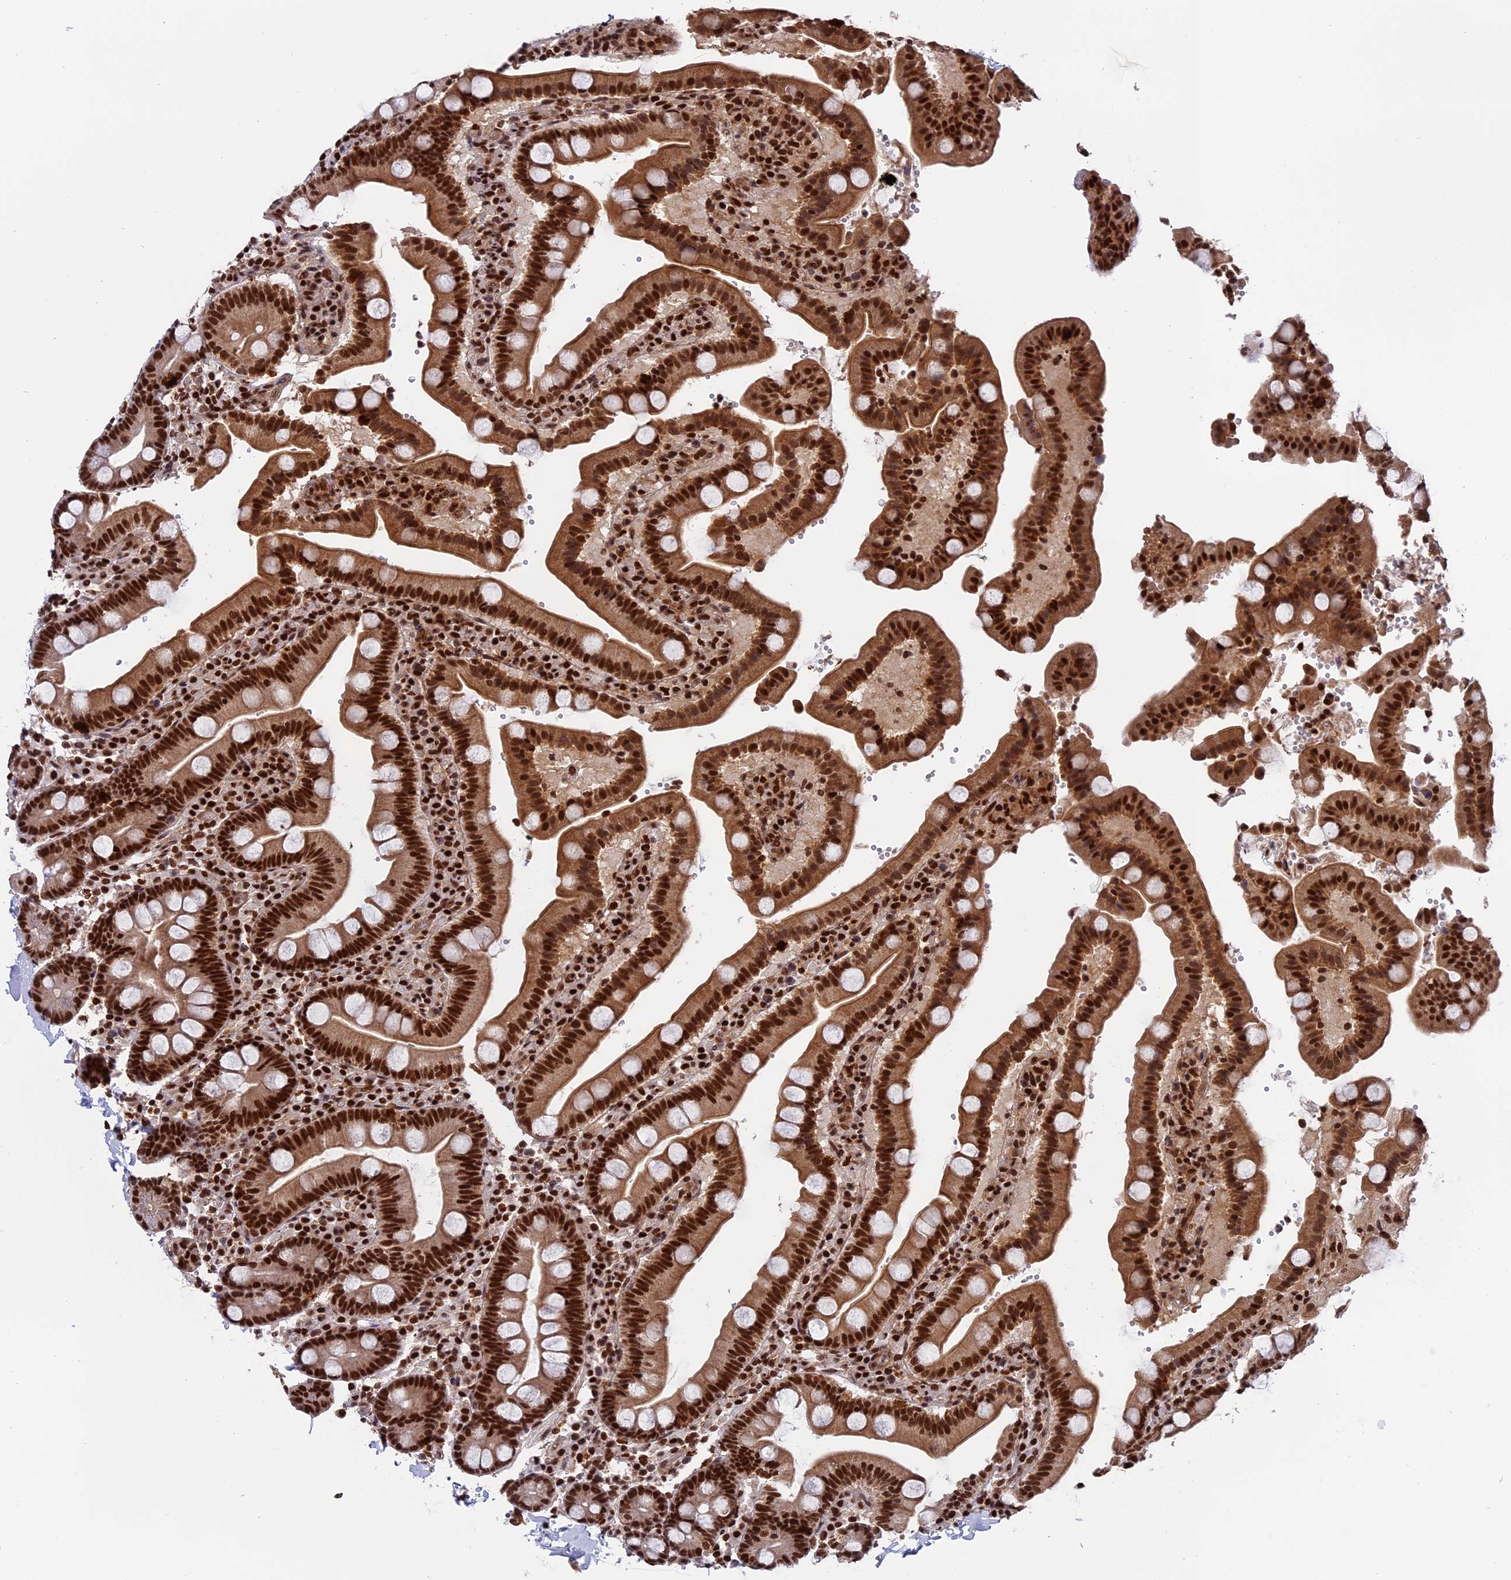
{"staining": {"intensity": "strong", "quantity": ">75%", "location": "cytoplasmic/membranous,nuclear"}, "tissue": "duodenum", "cell_type": "Glandular cells", "image_type": "normal", "snomed": [{"axis": "morphology", "description": "Normal tissue, NOS"}, {"axis": "topography", "description": "Small intestine, NOS"}], "caption": "This micrograph demonstrates normal duodenum stained with immunohistochemistry to label a protein in brown. The cytoplasmic/membranous,nuclear of glandular cells show strong positivity for the protein. Nuclei are counter-stained blue.", "gene": "RAMACL", "patient": {"sex": "female", "age": 71}}